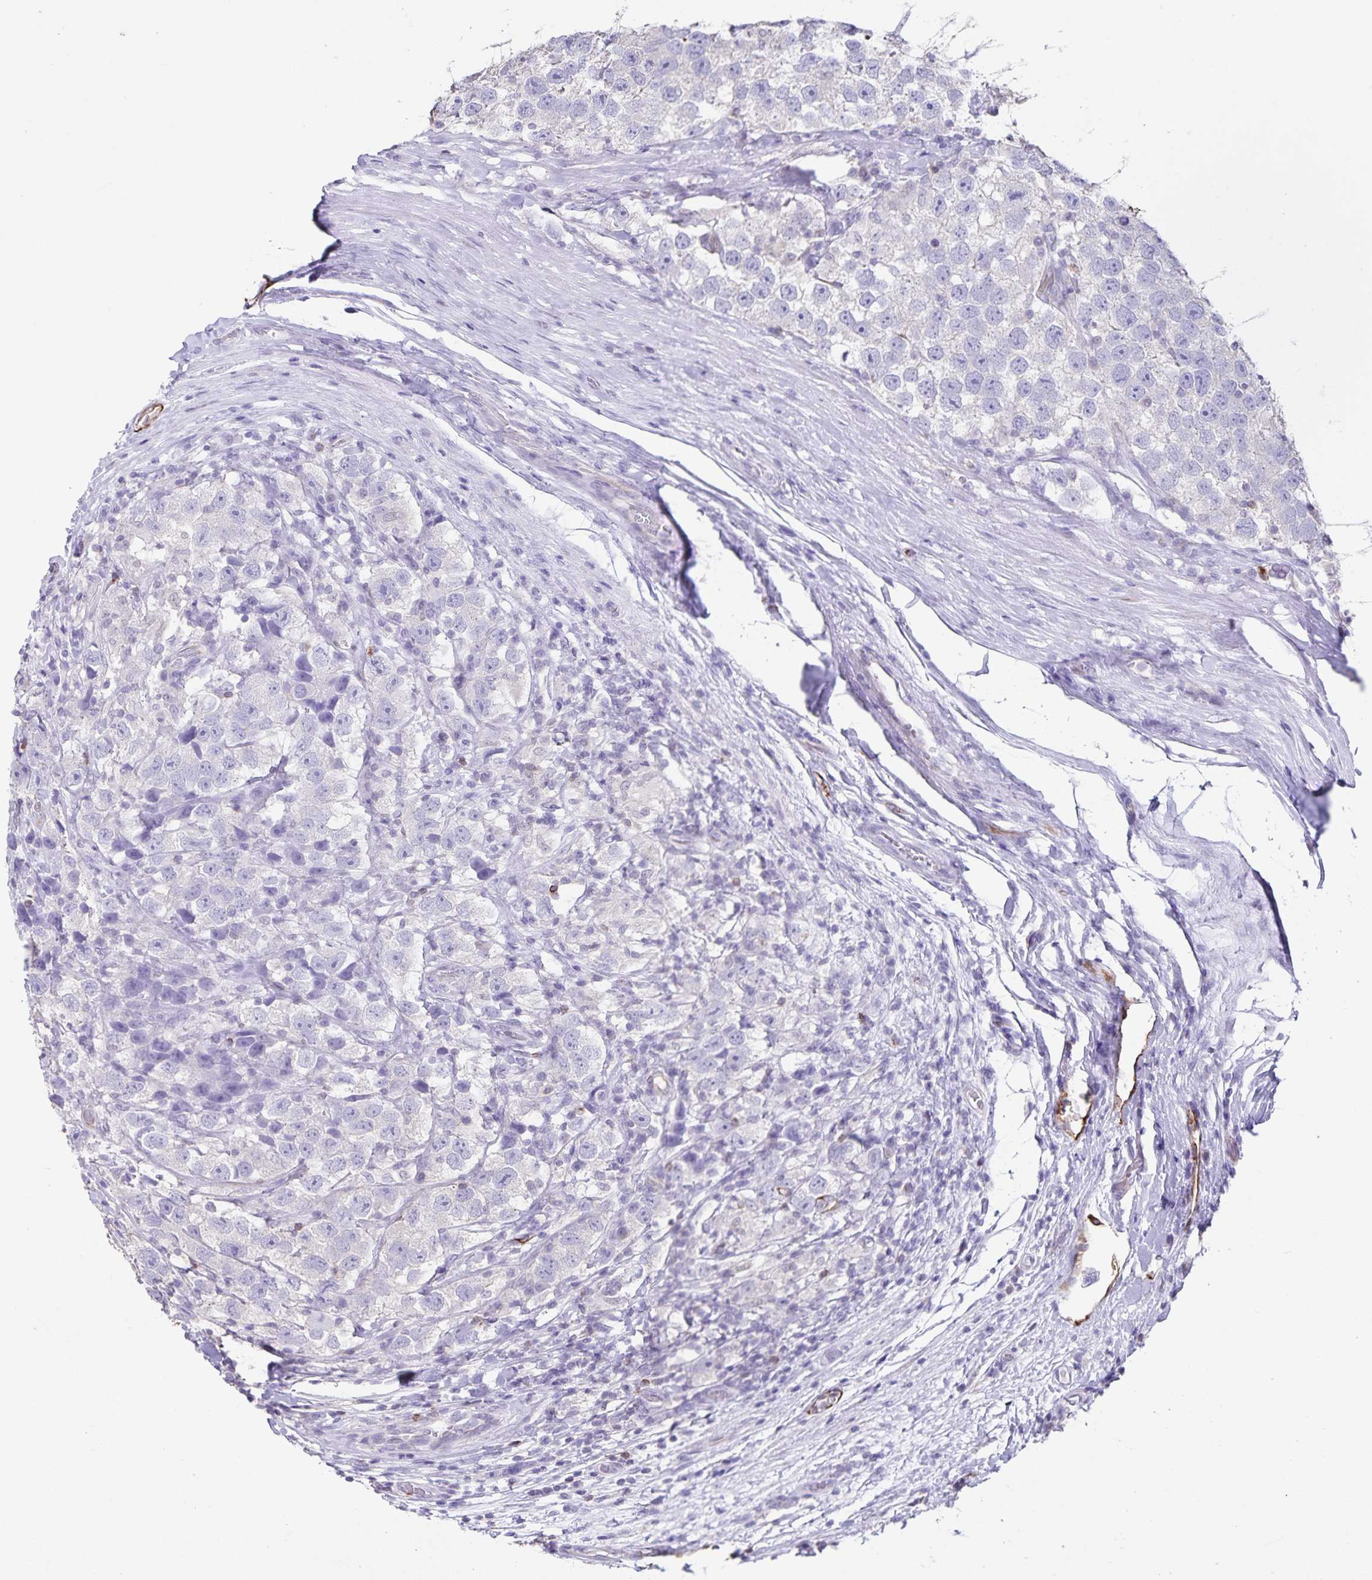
{"staining": {"intensity": "negative", "quantity": "none", "location": "none"}, "tissue": "testis cancer", "cell_type": "Tumor cells", "image_type": "cancer", "snomed": [{"axis": "morphology", "description": "Seminoma, NOS"}, {"axis": "topography", "description": "Testis"}], "caption": "Testis seminoma was stained to show a protein in brown. There is no significant staining in tumor cells.", "gene": "SYNM", "patient": {"sex": "male", "age": 26}}